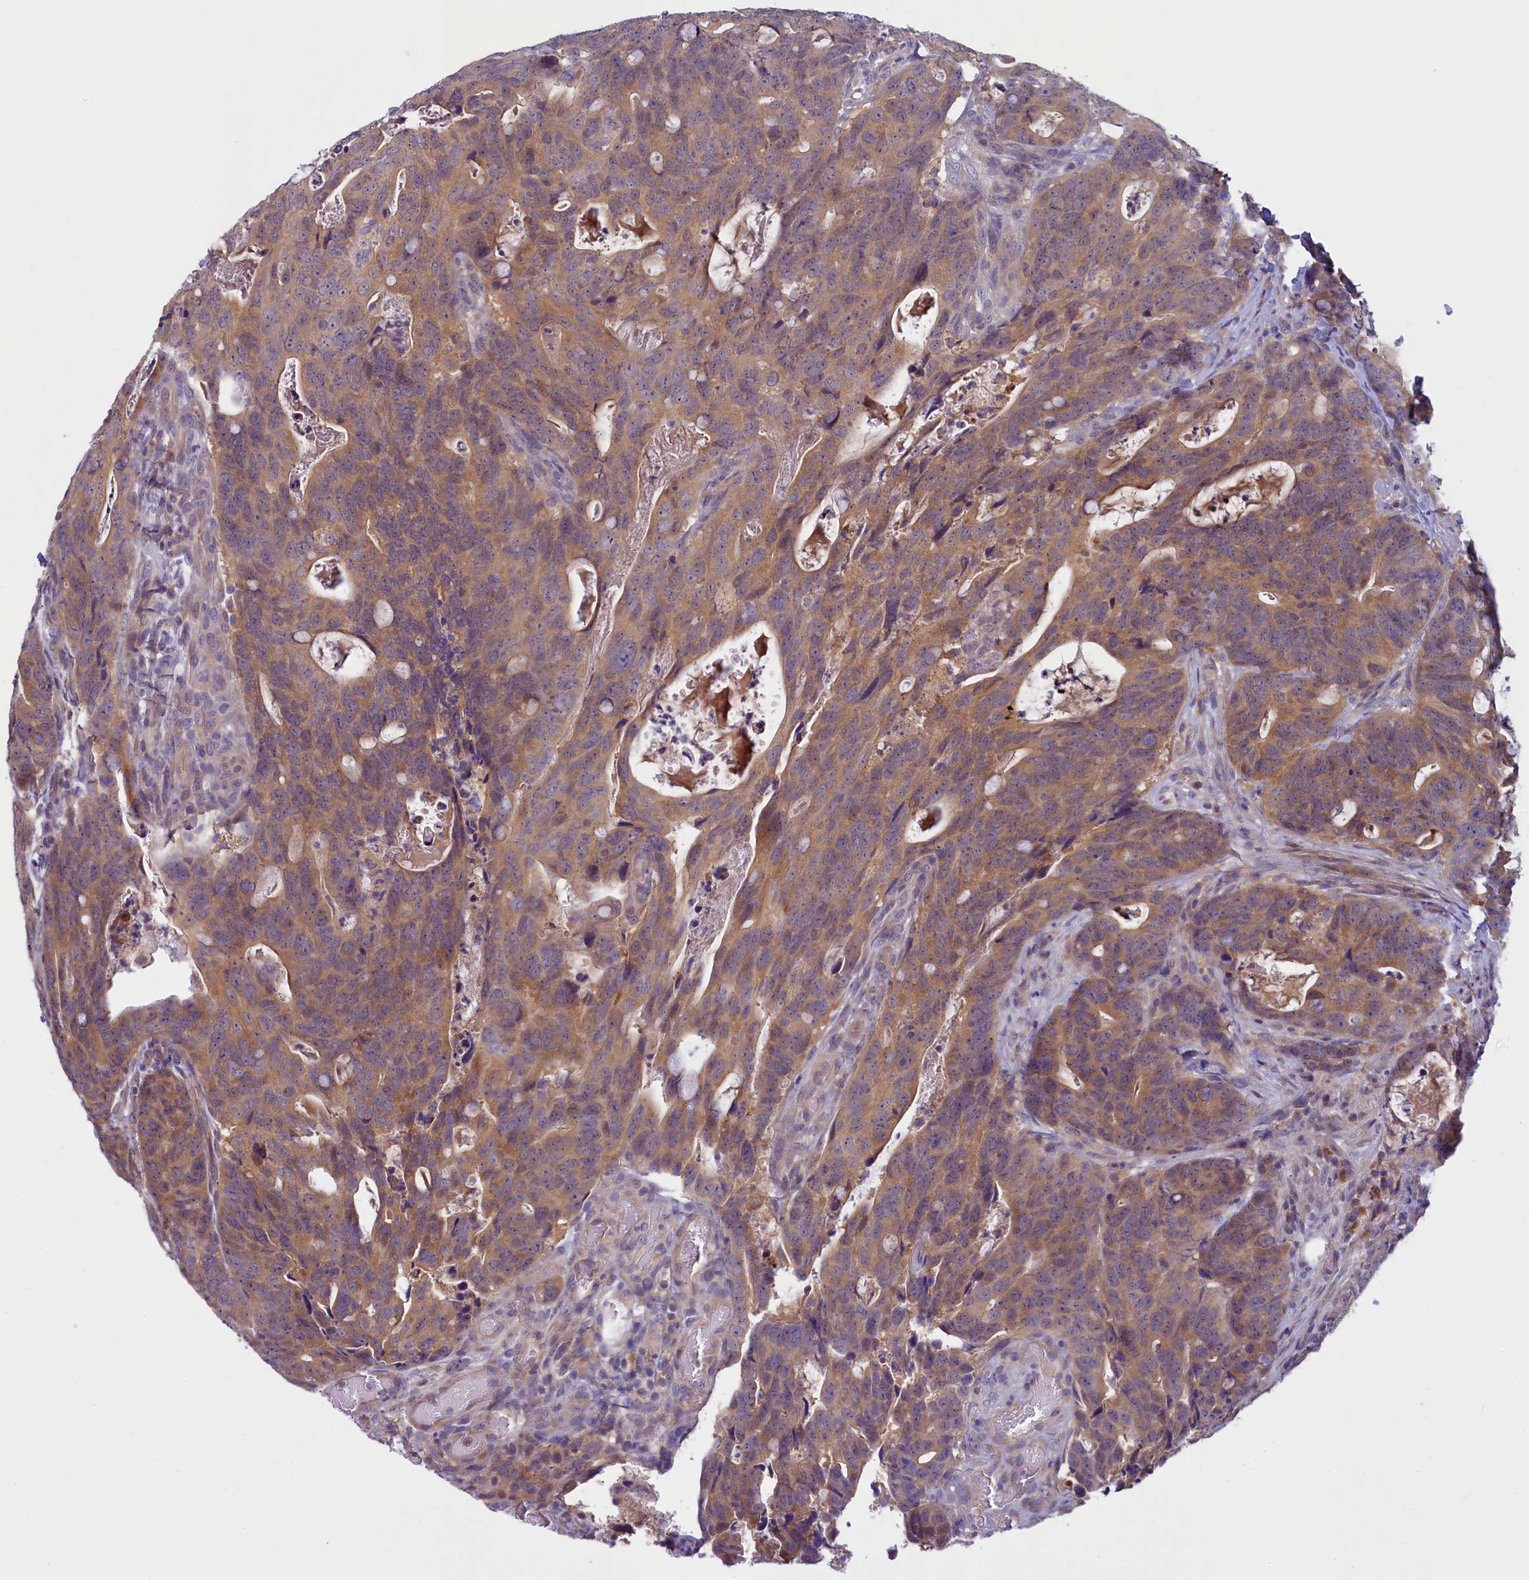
{"staining": {"intensity": "moderate", "quantity": ">75%", "location": "cytoplasmic/membranous"}, "tissue": "colorectal cancer", "cell_type": "Tumor cells", "image_type": "cancer", "snomed": [{"axis": "morphology", "description": "Adenocarcinoma, NOS"}, {"axis": "topography", "description": "Colon"}], "caption": "There is medium levels of moderate cytoplasmic/membranous staining in tumor cells of colorectal cancer (adenocarcinoma), as demonstrated by immunohistochemical staining (brown color).", "gene": "NUBP1", "patient": {"sex": "female", "age": 82}}